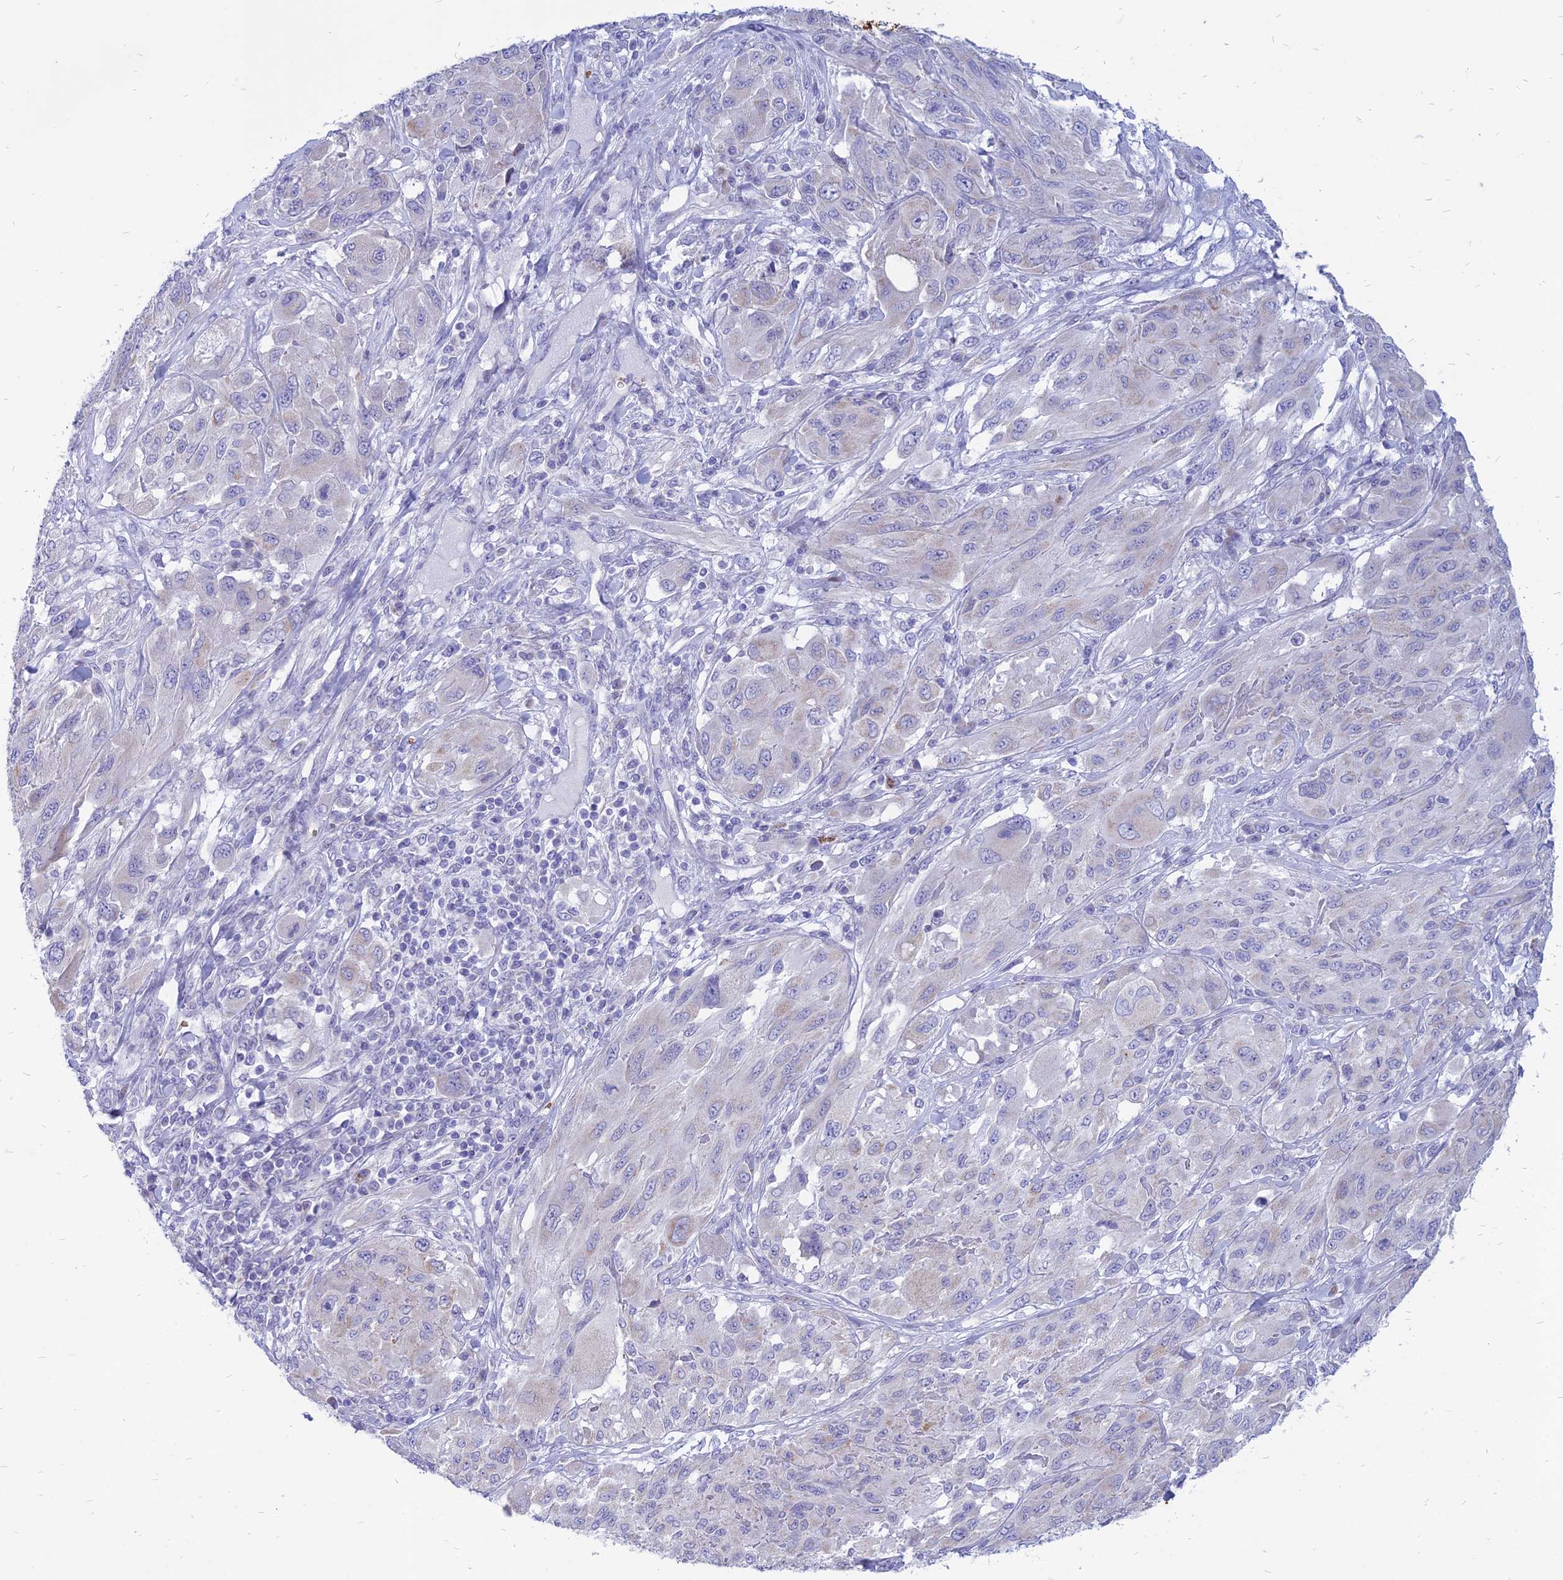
{"staining": {"intensity": "negative", "quantity": "none", "location": "none"}, "tissue": "melanoma", "cell_type": "Tumor cells", "image_type": "cancer", "snomed": [{"axis": "morphology", "description": "Malignant melanoma, NOS"}, {"axis": "topography", "description": "Skin"}], "caption": "Micrograph shows no protein positivity in tumor cells of melanoma tissue.", "gene": "HHAT", "patient": {"sex": "female", "age": 91}}